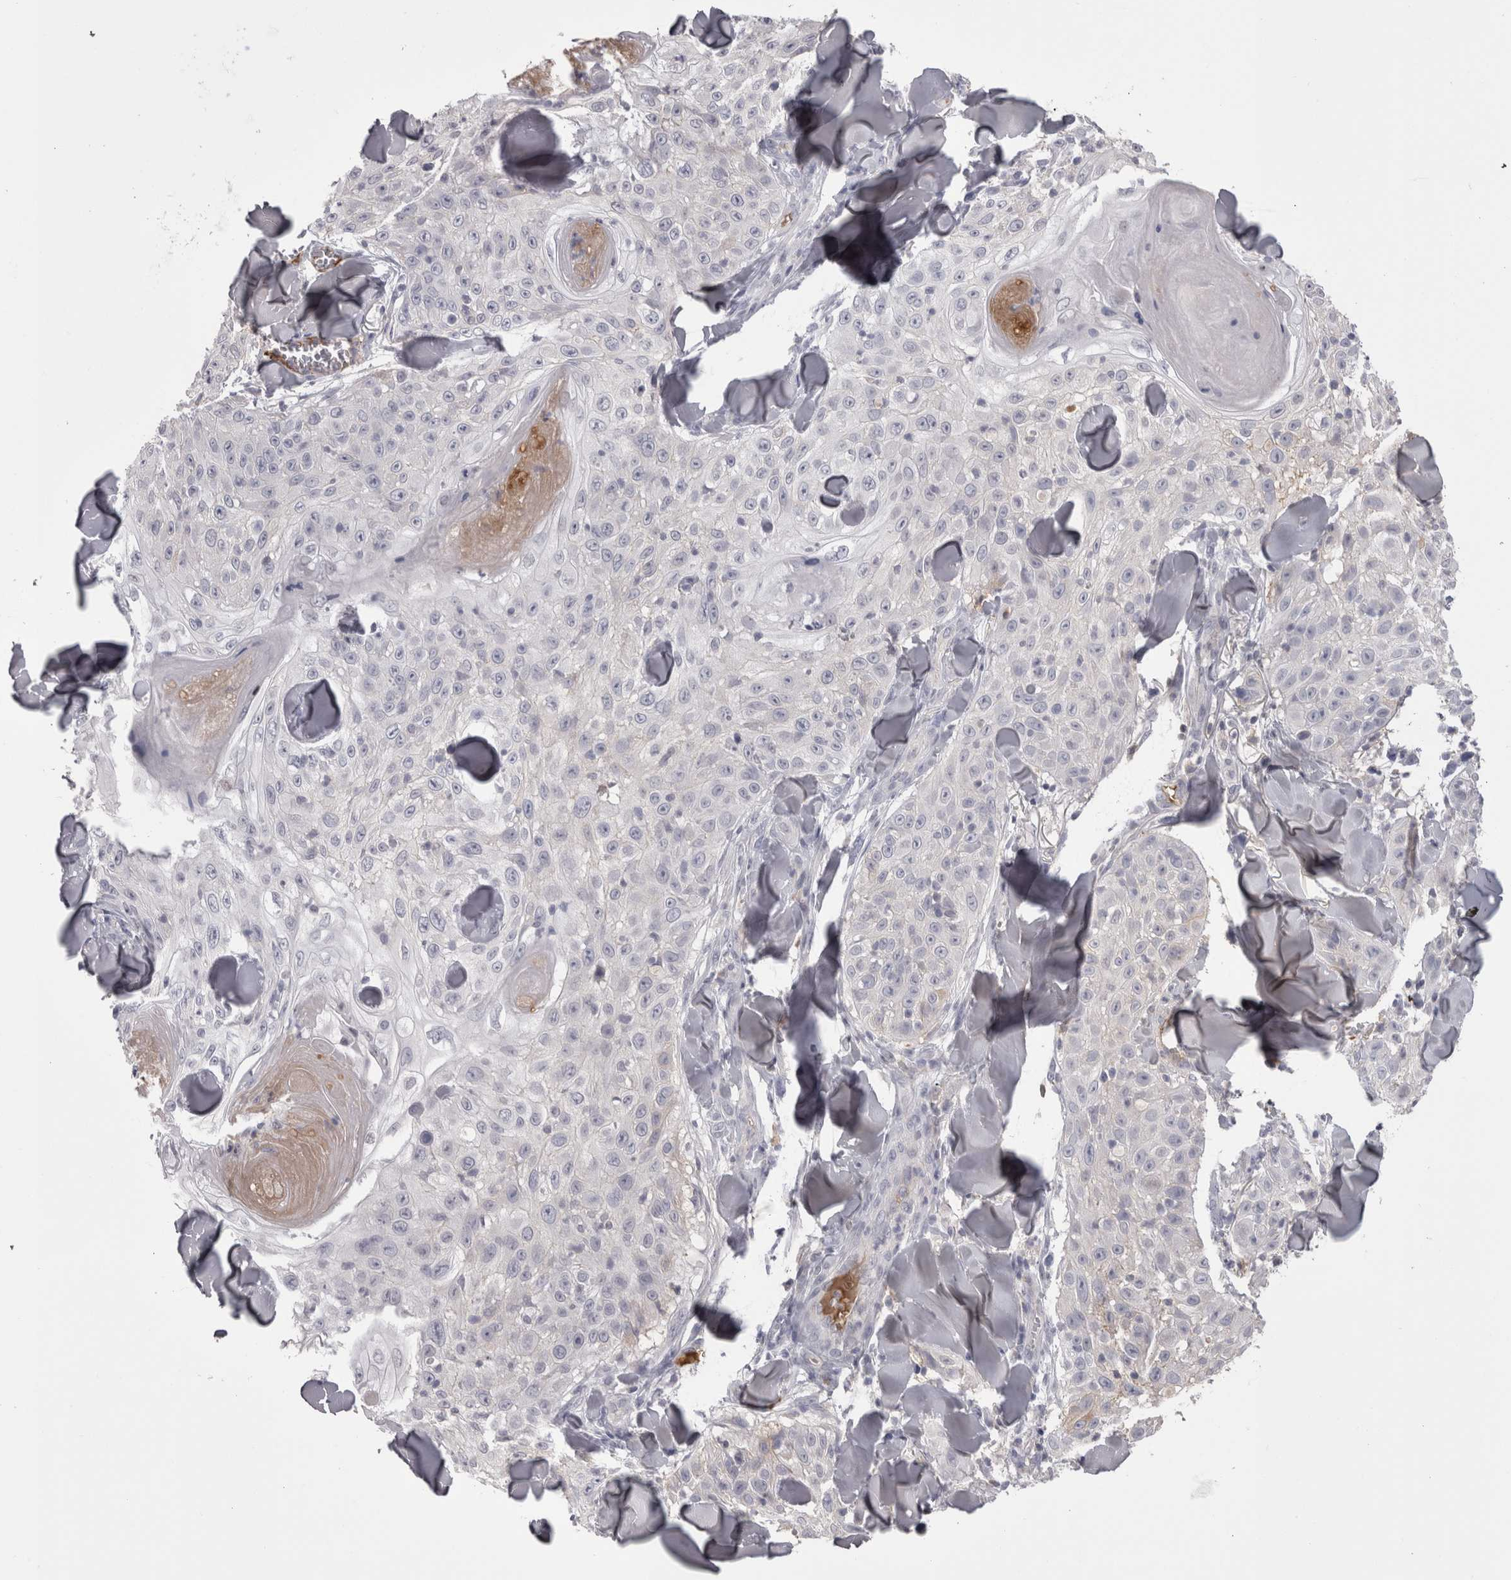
{"staining": {"intensity": "negative", "quantity": "none", "location": "none"}, "tissue": "skin cancer", "cell_type": "Tumor cells", "image_type": "cancer", "snomed": [{"axis": "morphology", "description": "Squamous cell carcinoma, NOS"}, {"axis": "topography", "description": "Skin"}], "caption": "DAB immunohistochemical staining of human squamous cell carcinoma (skin) displays no significant staining in tumor cells.", "gene": "SAA4", "patient": {"sex": "male", "age": 86}}